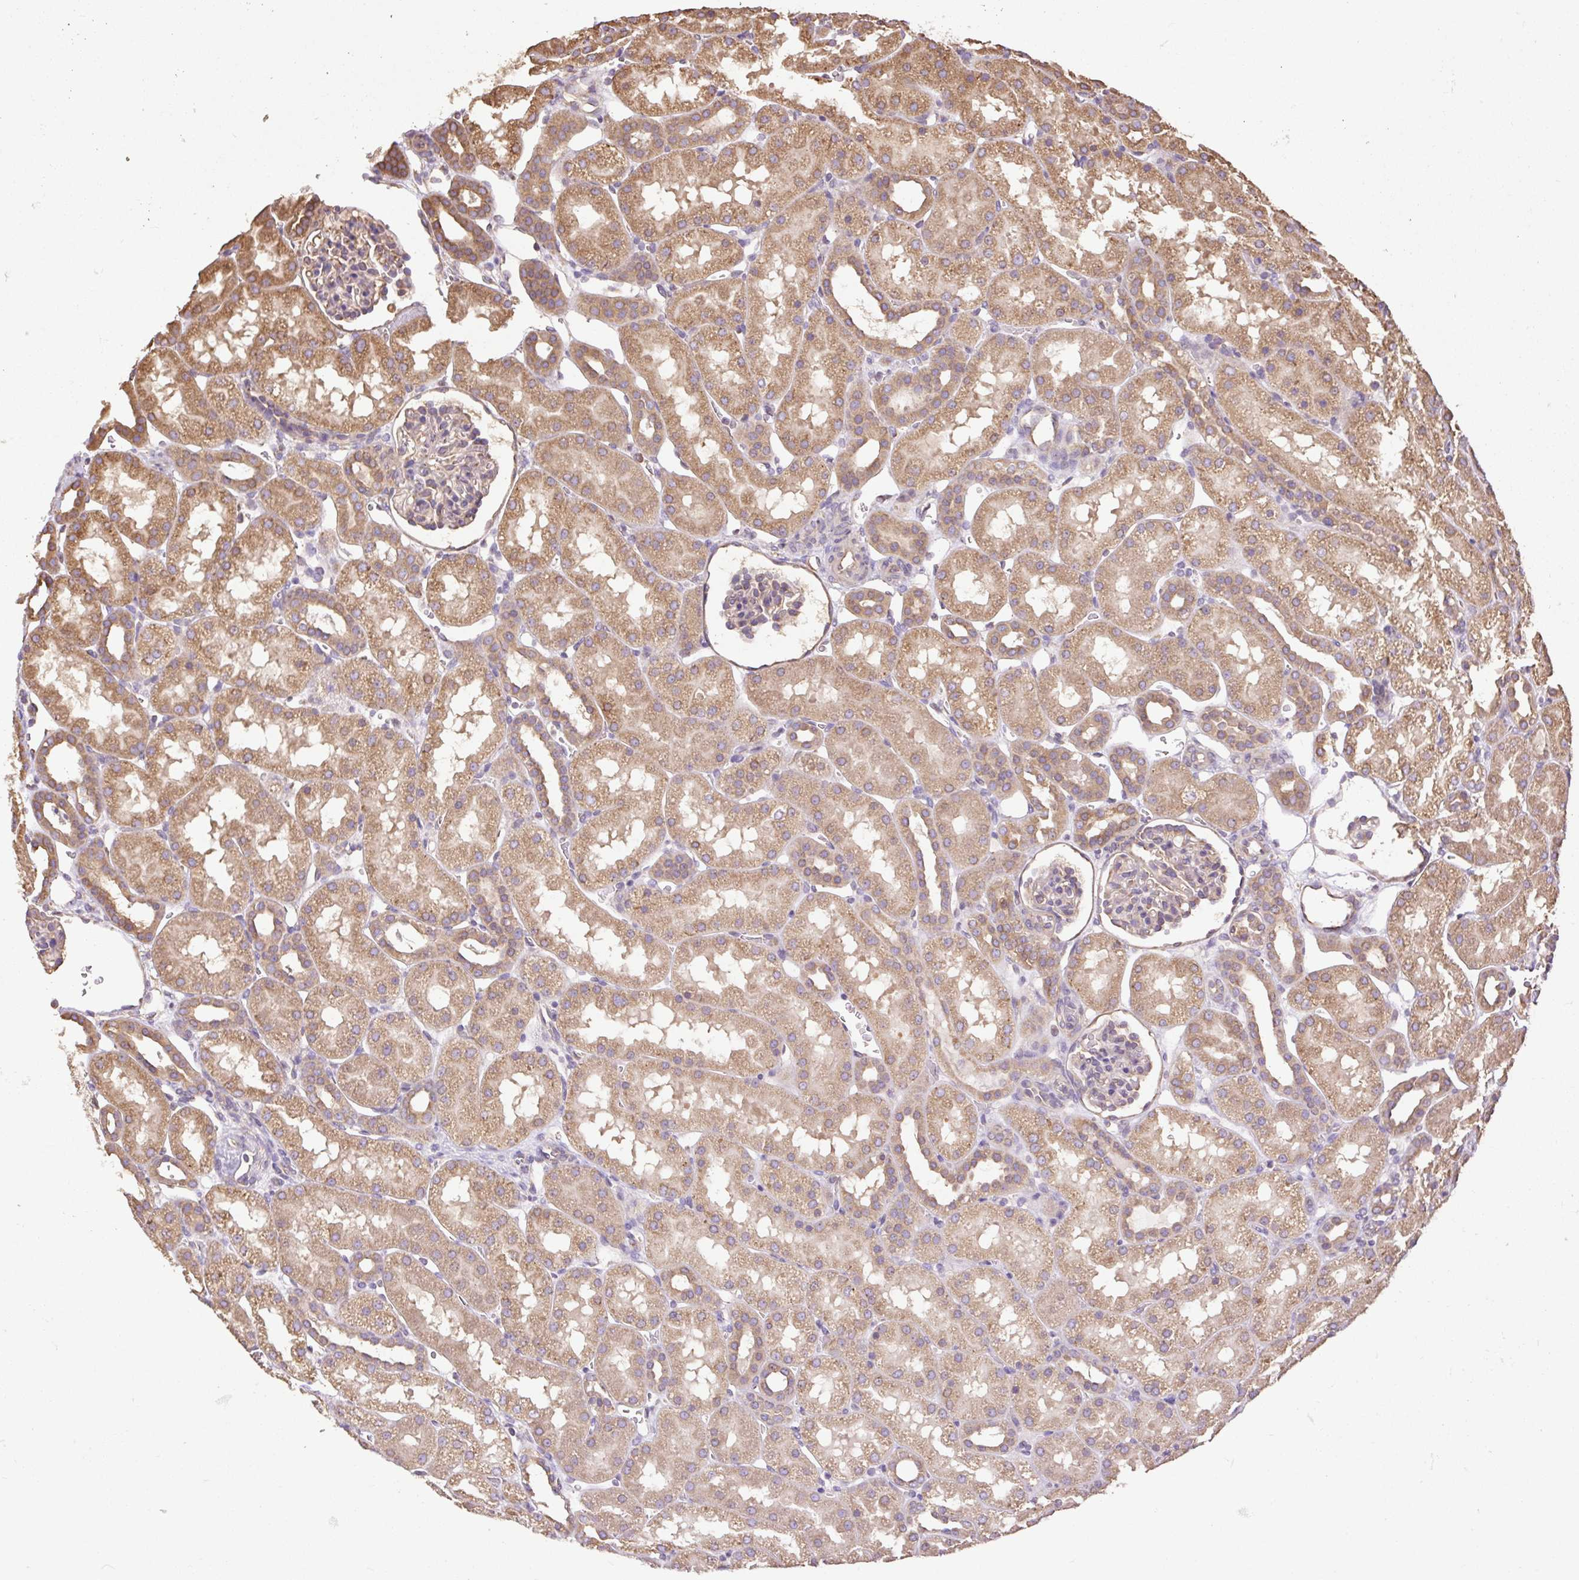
{"staining": {"intensity": "weak", "quantity": "25%-75%", "location": "cytoplasmic/membranous"}, "tissue": "kidney", "cell_type": "Cells in glomeruli", "image_type": "normal", "snomed": [{"axis": "morphology", "description": "Normal tissue, NOS"}, {"axis": "topography", "description": "Kidney"}], "caption": "This is an image of immunohistochemistry staining of normal kidney, which shows weak expression in the cytoplasmic/membranous of cells in glomeruli.", "gene": "DESI1", "patient": {"sex": "male", "age": 2}}